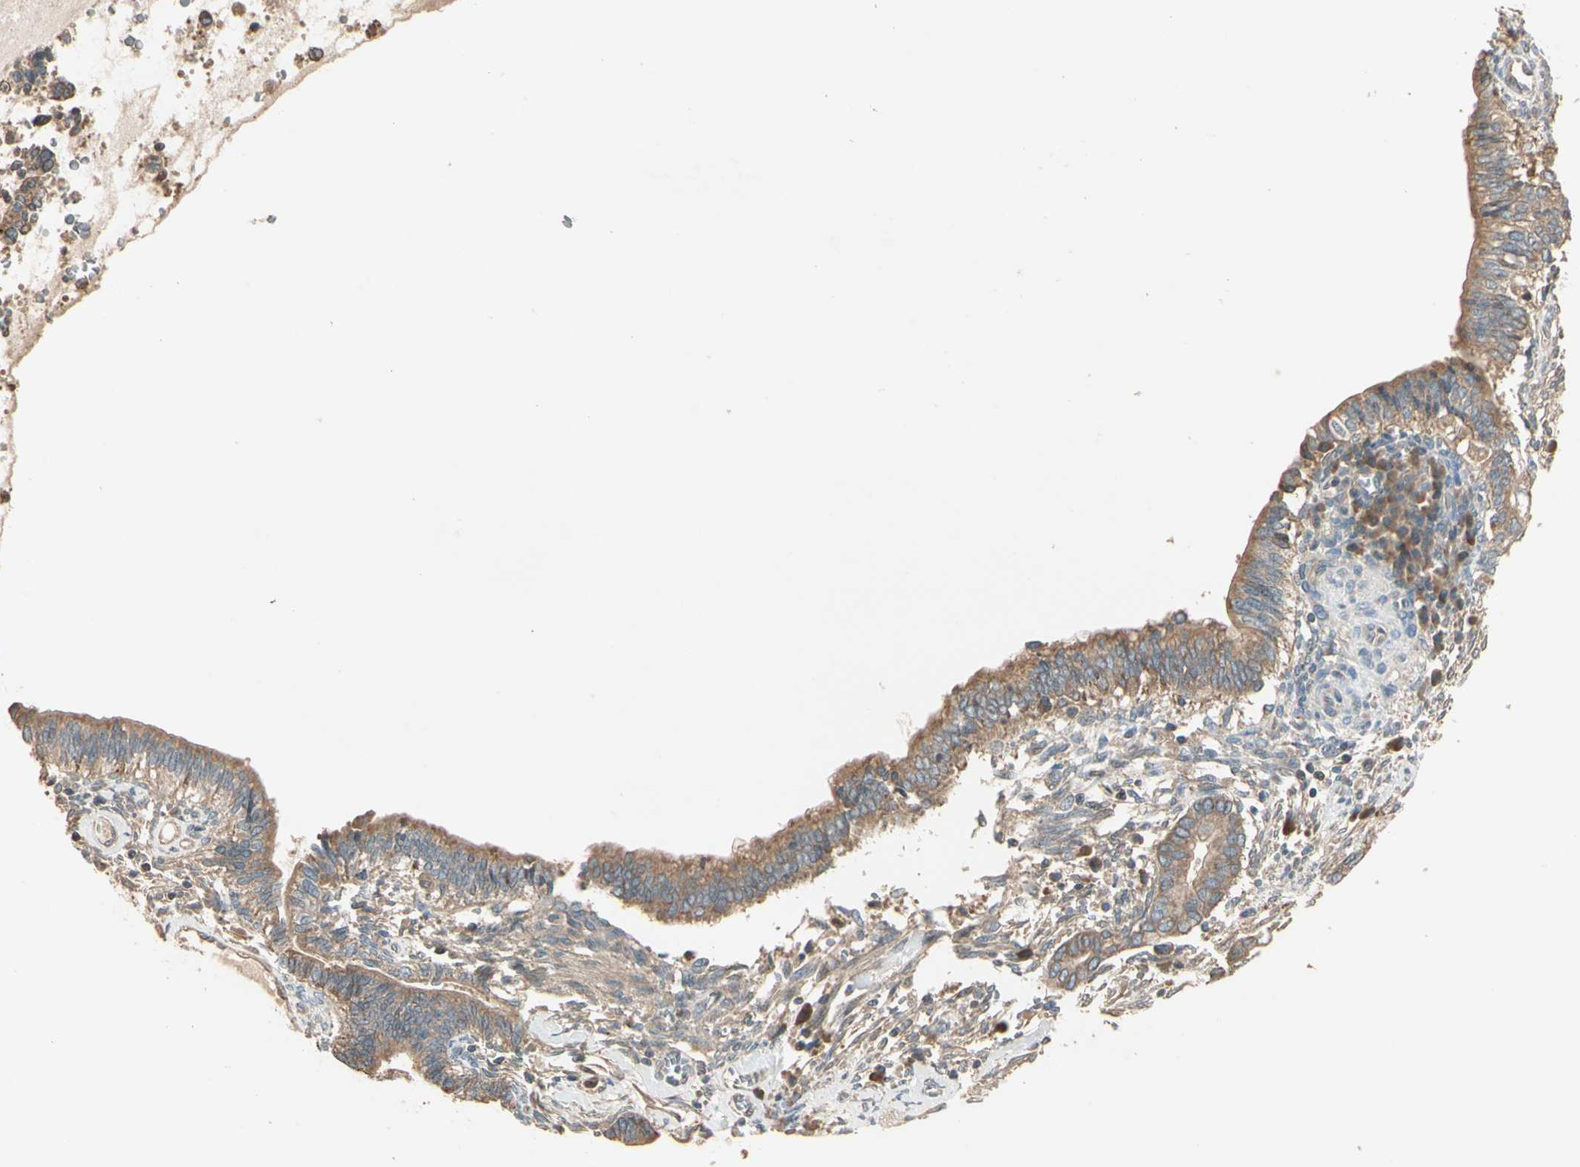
{"staining": {"intensity": "moderate", "quantity": ">75%", "location": "cytoplasmic/membranous"}, "tissue": "cervical cancer", "cell_type": "Tumor cells", "image_type": "cancer", "snomed": [{"axis": "morphology", "description": "Adenocarcinoma, NOS"}, {"axis": "topography", "description": "Cervix"}], "caption": "The photomicrograph displays immunohistochemical staining of cervical cancer (adenocarcinoma). There is moderate cytoplasmic/membranous positivity is seen in about >75% of tumor cells.", "gene": "TNFRSF21", "patient": {"sex": "female", "age": 44}}